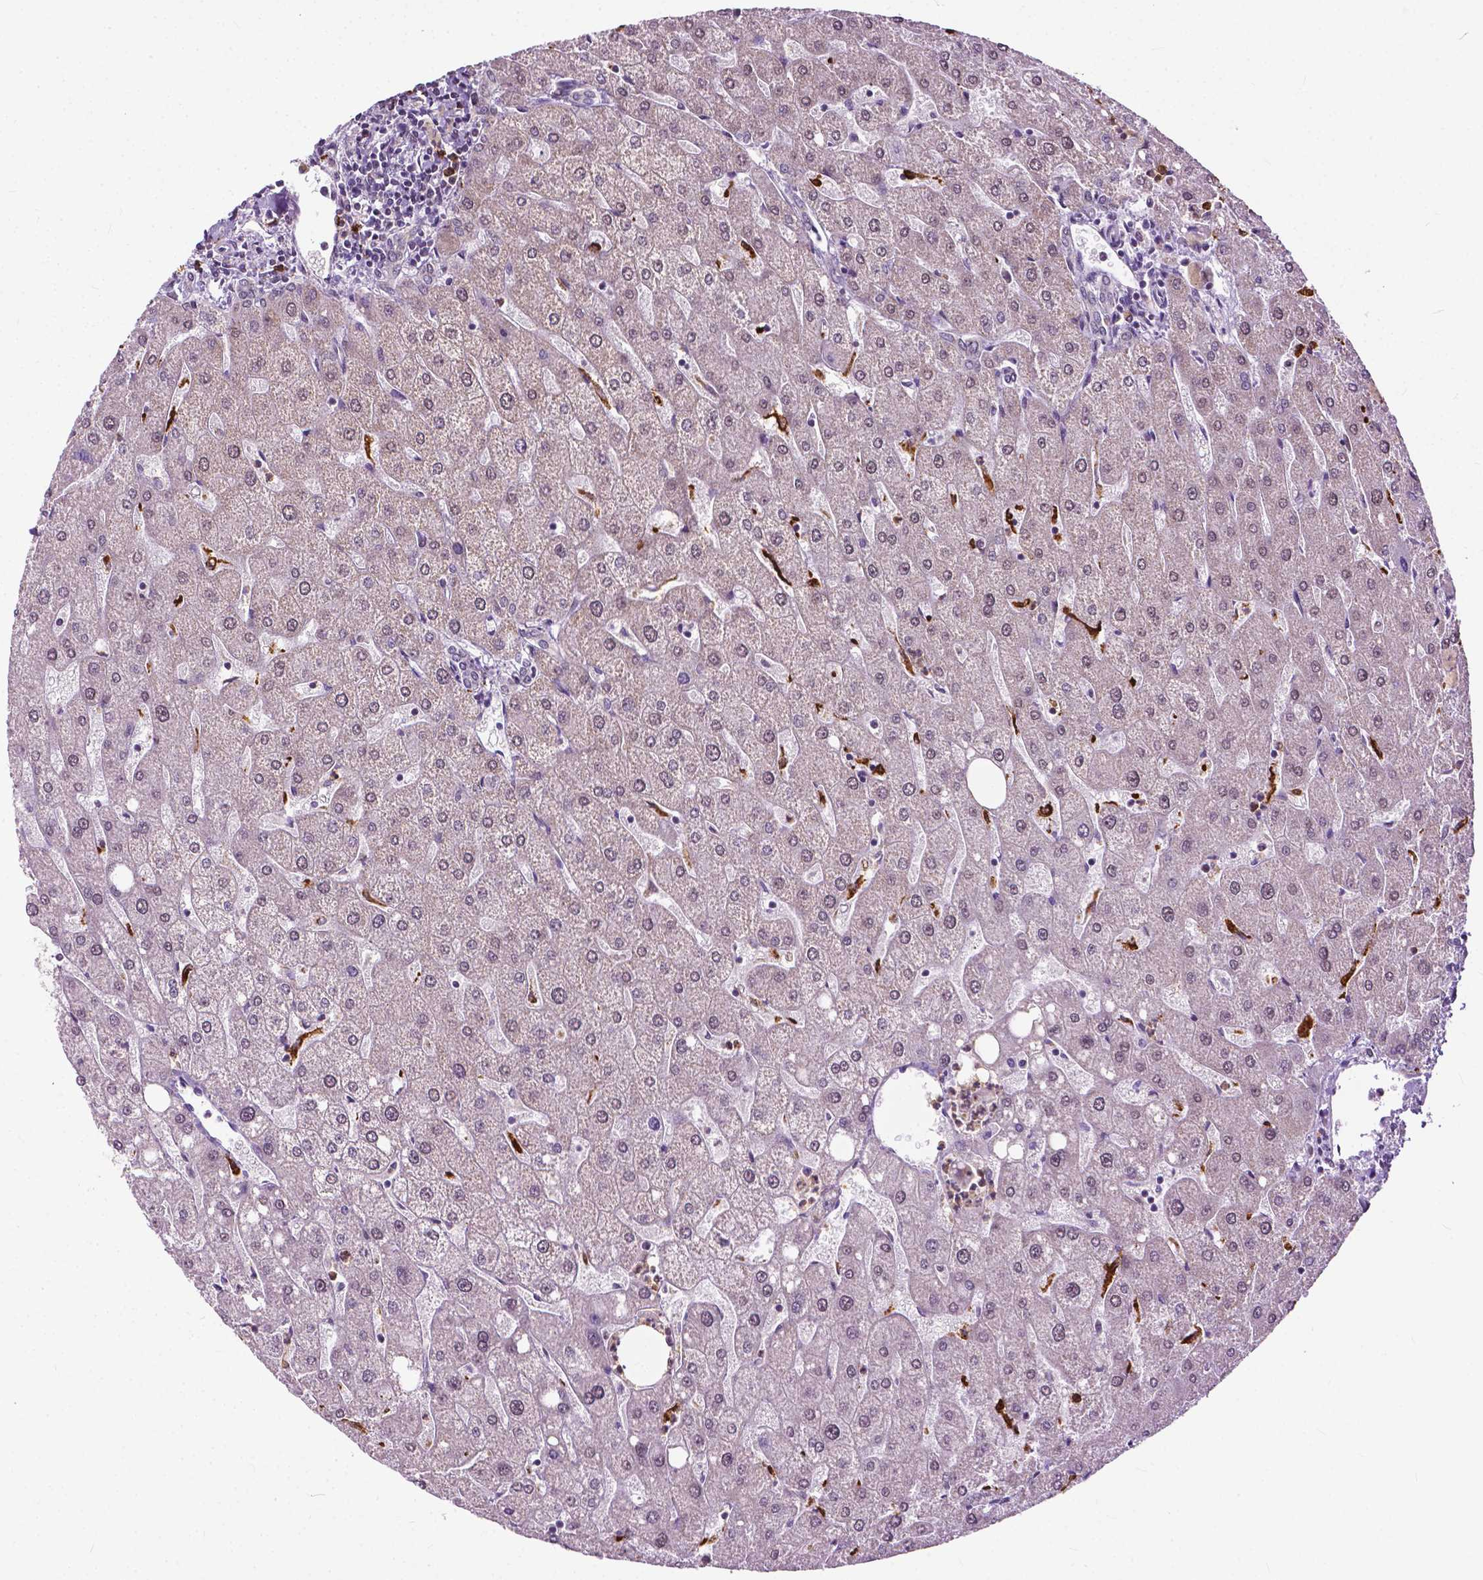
{"staining": {"intensity": "negative", "quantity": "none", "location": "none"}, "tissue": "liver", "cell_type": "Cholangiocytes", "image_type": "normal", "snomed": [{"axis": "morphology", "description": "Normal tissue, NOS"}, {"axis": "topography", "description": "Liver"}], "caption": "Protein analysis of normal liver exhibits no significant expression in cholangiocytes. (Brightfield microscopy of DAB (3,3'-diaminobenzidine) IHC at high magnification).", "gene": "TTC9B", "patient": {"sex": "male", "age": 67}}